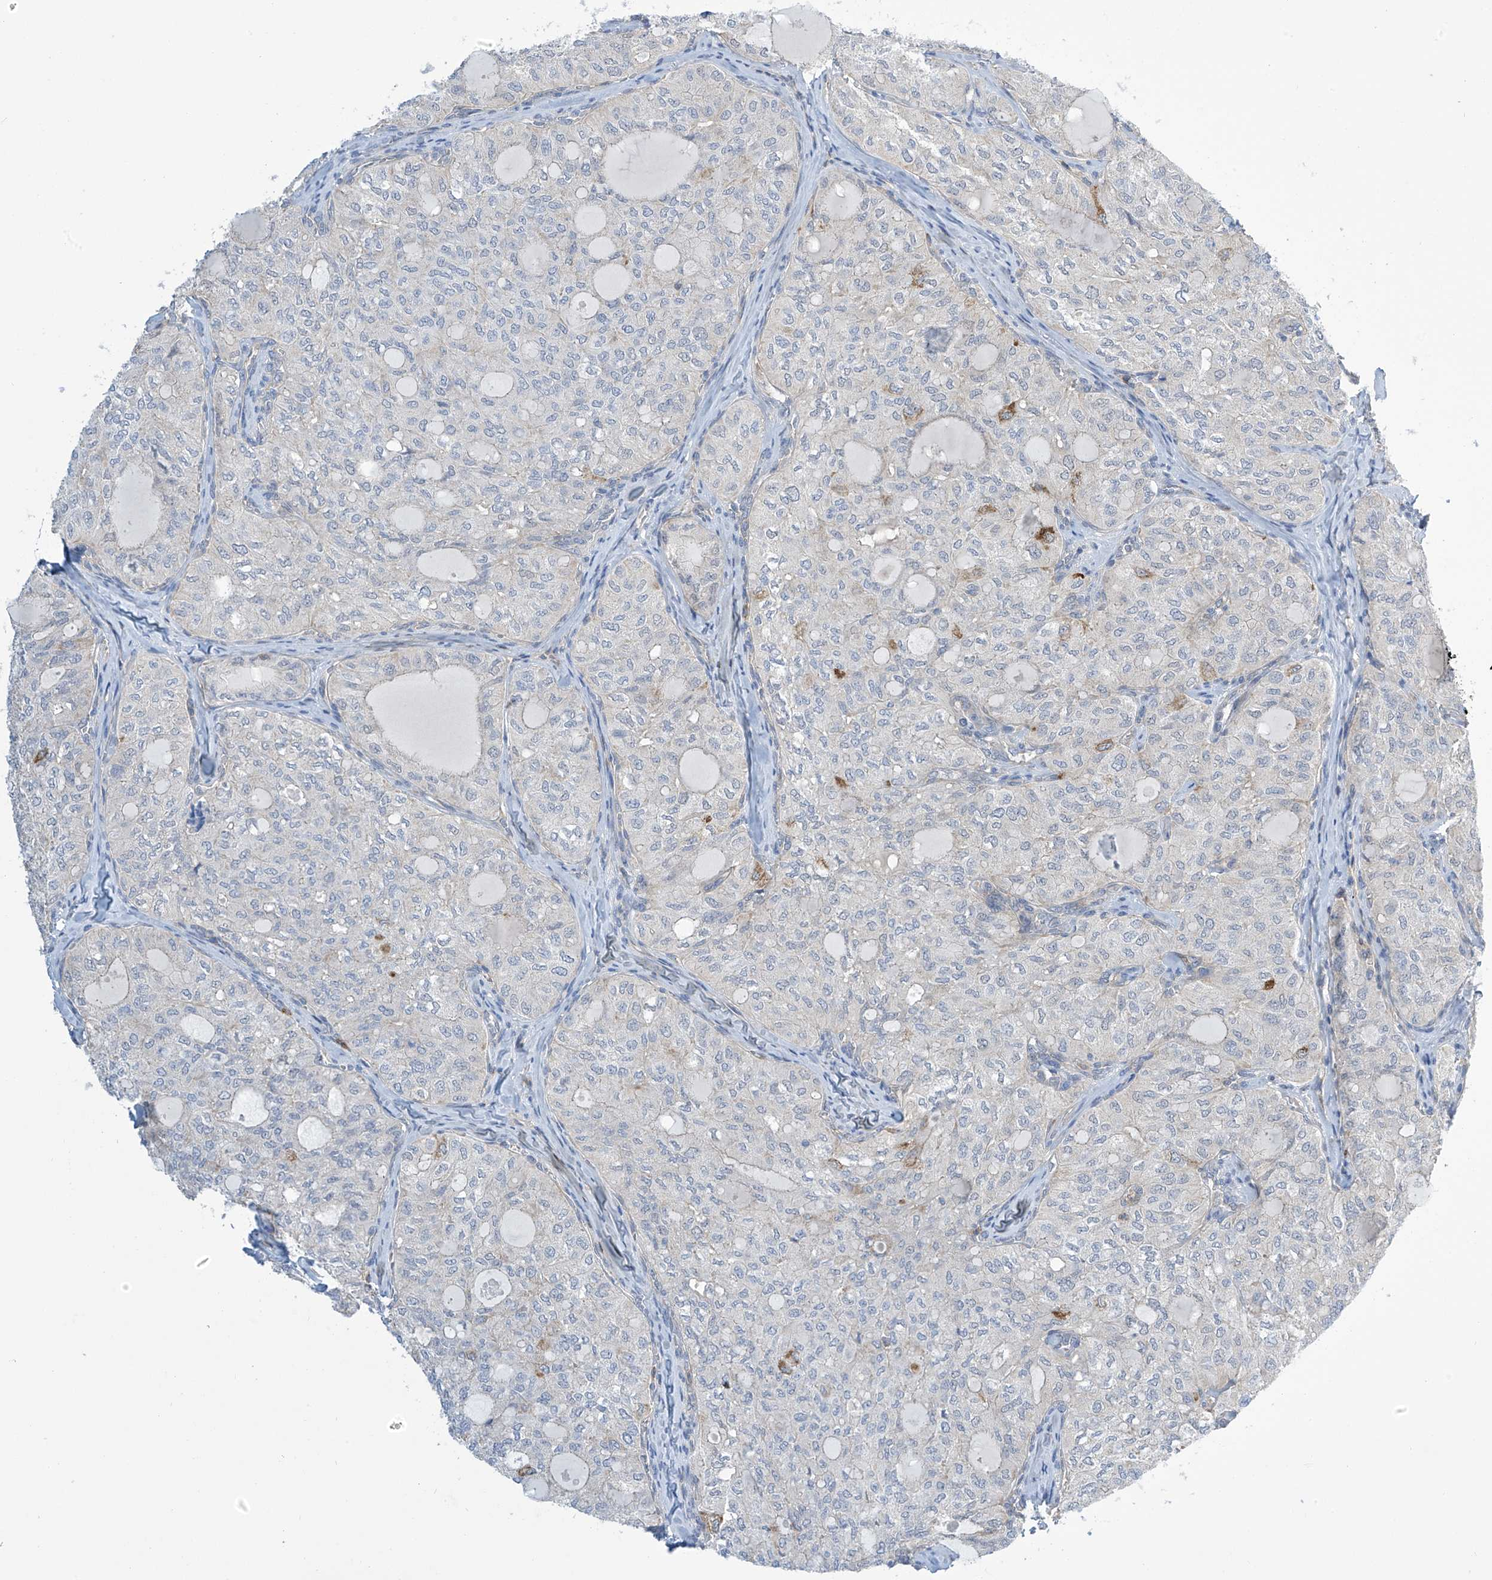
{"staining": {"intensity": "moderate", "quantity": "<25%", "location": "cytoplasmic/membranous"}, "tissue": "thyroid cancer", "cell_type": "Tumor cells", "image_type": "cancer", "snomed": [{"axis": "morphology", "description": "Follicular adenoma carcinoma, NOS"}, {"axis": "topography", "description": "Thyroid gland"}], "caption": "Immunohistochemistry staining of thyroid cancer (follicular adenoma carcinoma), which shows low levels of moderate cytoplasmic/membranous staining in approximately <25% of tumor cells indicating moderate cytoplasmic/membranous protein expression. The staining was performed using DAB (brown) for protein detection and nuclei were counterstained in hematoxylin (blue).", "gene": "IBA57", "patient": {"sex": "male", "age": 75}}